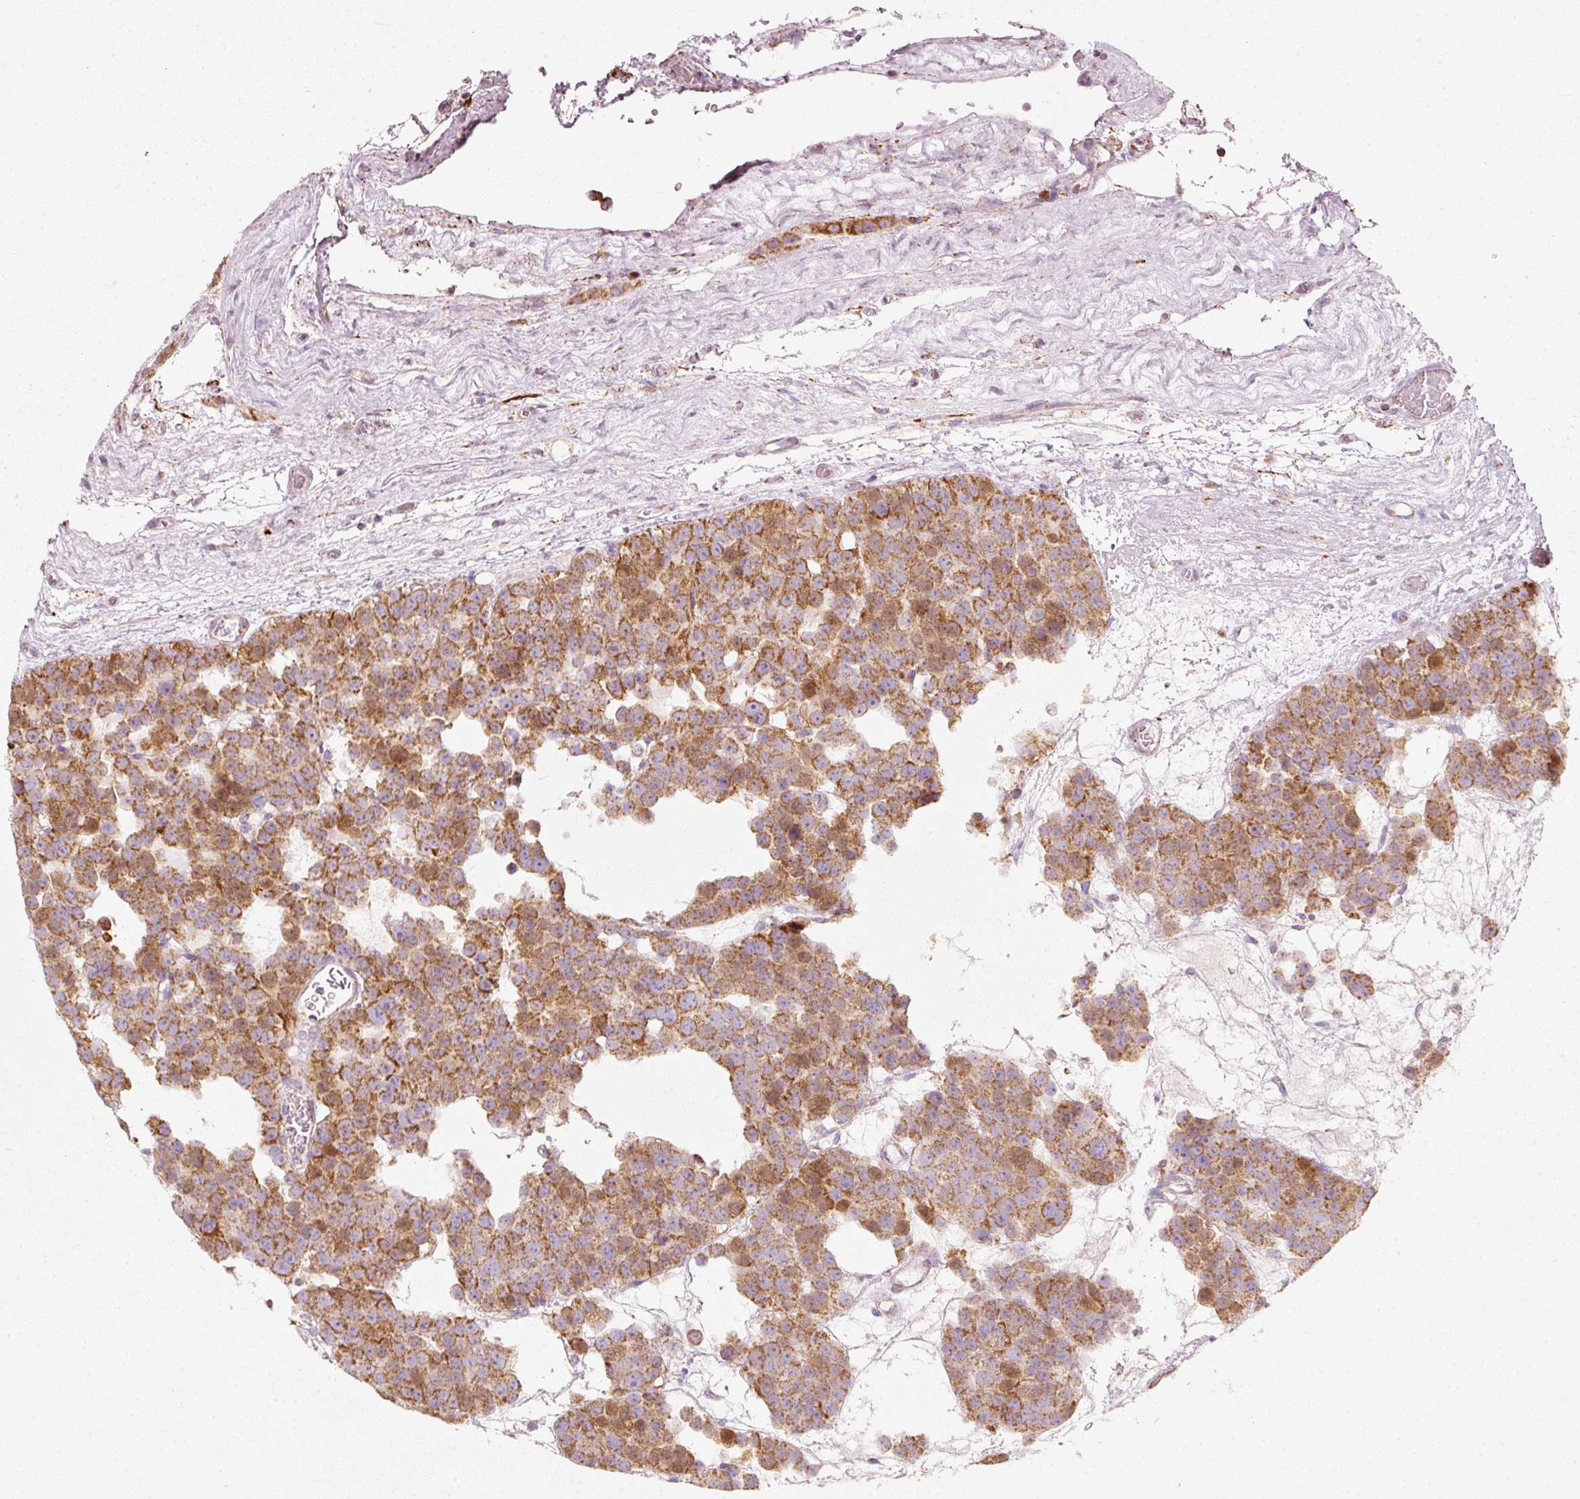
{"staining": {"intensity": "moderate", "quantity": ">75%", "location": "cytoplasmic/membranous,nuclear"}, "tissue": "testis cancer", "cell_type": "Tumor cells", "image_type": "cancer", "snomed": [{"axis": "morphology", "description": "Seminoma, NOS"}, {"axis": "topography", "description": "Testis"}], "caption": "Brown immunohistochemical staining in testis cancer (seminoma) reveals moderate cytoplasmic/membranous and nuclear expression in about >75% of tumor cells. The protein of interest is shown in brown color, while the nuclei are stained blue.", "gene": "DUT", "patient": {"sex": "male", "age": 71}}